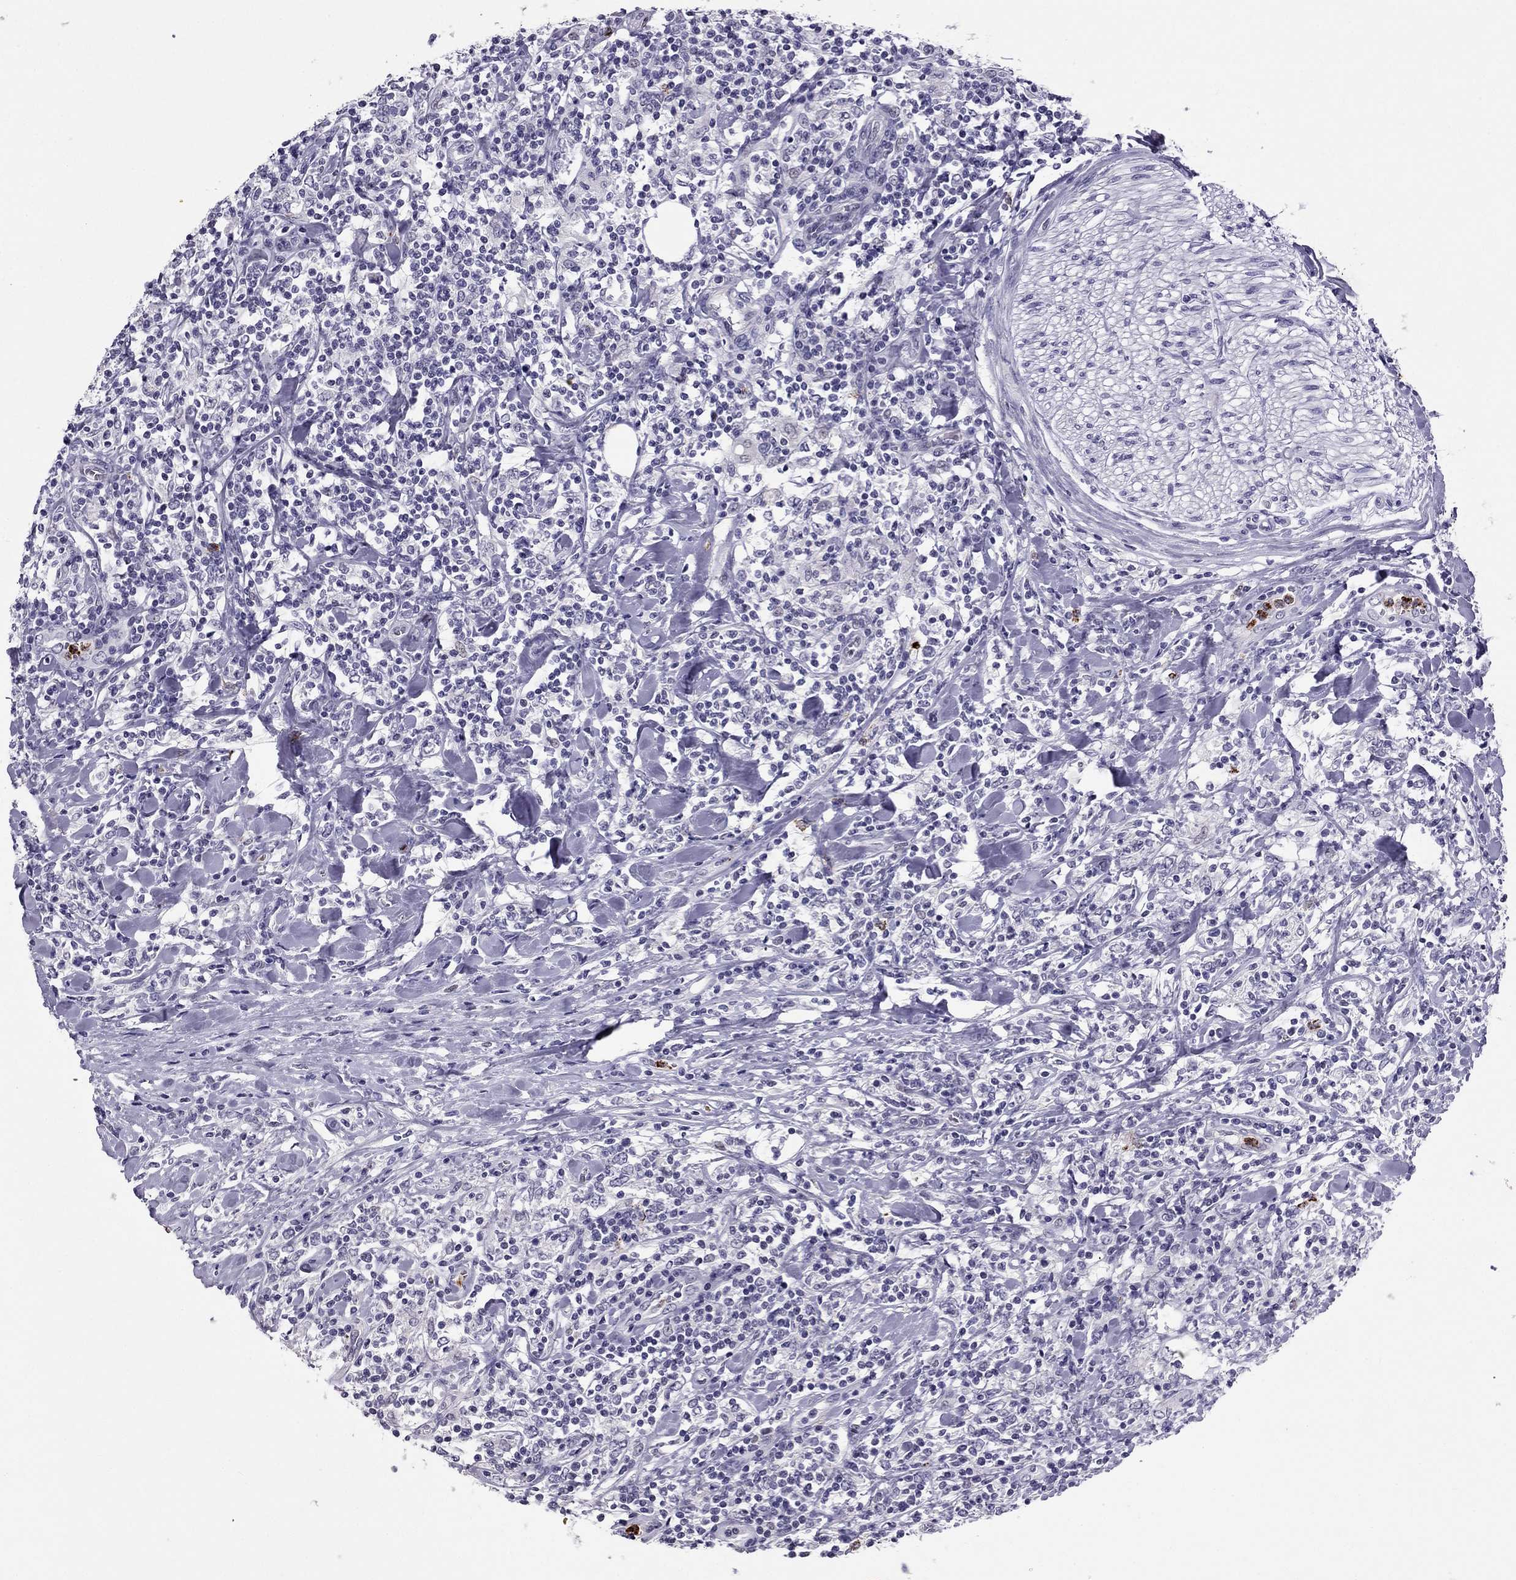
{"staining": {"intensity": "negative", "quantity": "none", "location": "none"}, "tissue": "lymphoma", "cell_type": "Tumor cells", "image_type": "cancer", "snomed": [{"axis": "morphology", "description": "Malignant lymphoma, non-Hodgkin's type, High grade"}, {"axis": "topography", "description": "Lymph node"}], "caption": "This is a photomicrograph of immunohistochemistry (IHC) staining of lymphoma, which shows no staining in tumor cells.", "gene": "CCL27", "patient": {"sex": "female", "age": 84}}